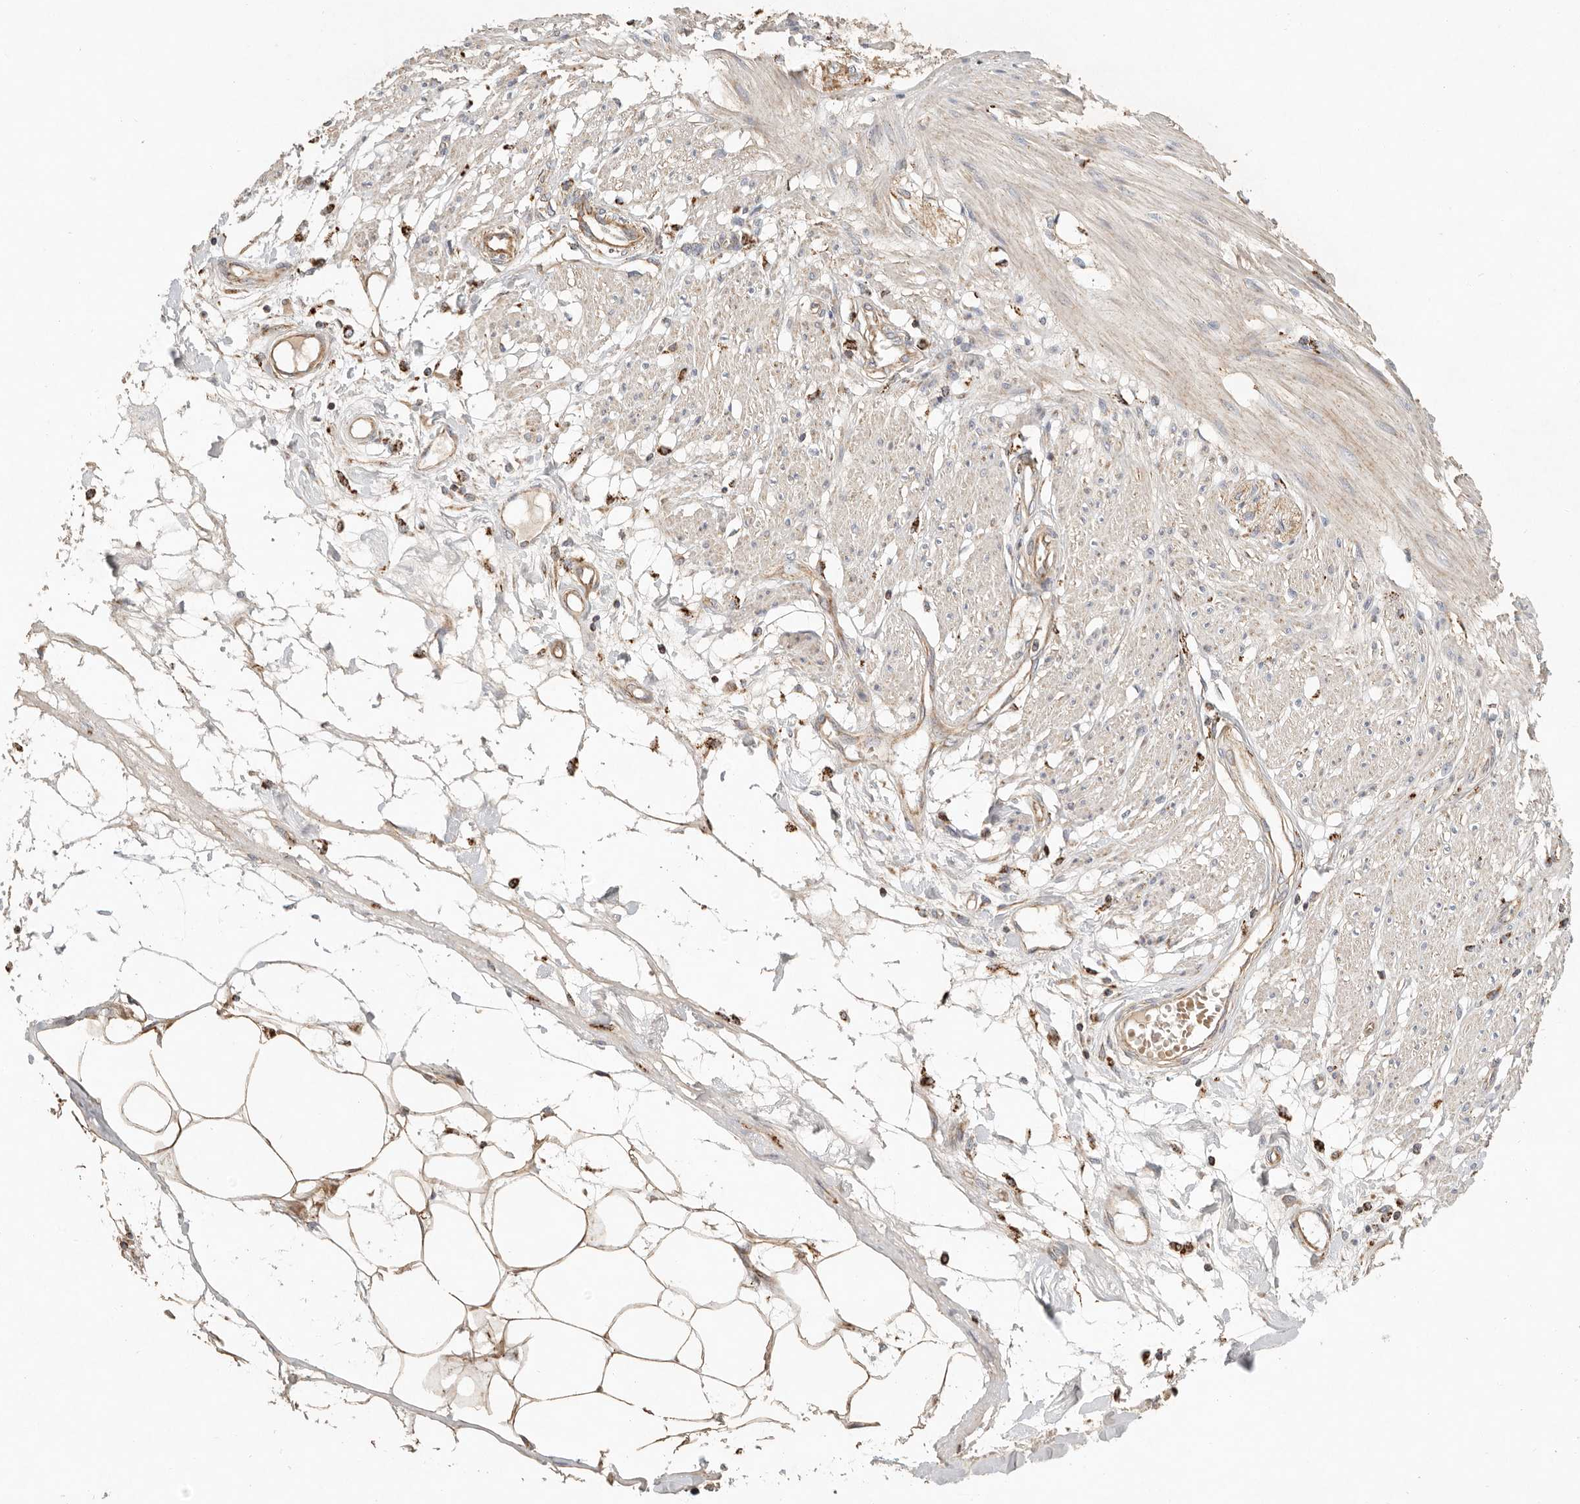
{"staining": {"intensity": "negative", "quantity": "none", "location": "none"}, "tissue": "smooth muscle", "cell_type": "Smooth muscle cells", "image_type": "normal", "snomed": [{"axis": "morphology", "description": "Normal tissue, NOS"}, {"axis": "morphology", "description": "Adenocarcinoma, NOS"}, {"axis": "topography", "description": "Smooth muscle"}, {"axis": "topography", "description": "Colon"}], "caption": "An immunohistochemistry (IHC) micrograph of unremarkable smooth muscle is shown. There is no staining in smooth muscle cells of smooth muscle. Brightfield microscopy of immunohistochemistry (IHC) stained with DAB (3,3'-diaminobenzidine) (brown) and hematoxylin (blue), captured at high magnification.", "gene": "ARHGEF10L", "patient": {"sex": "male", "age": 14}}